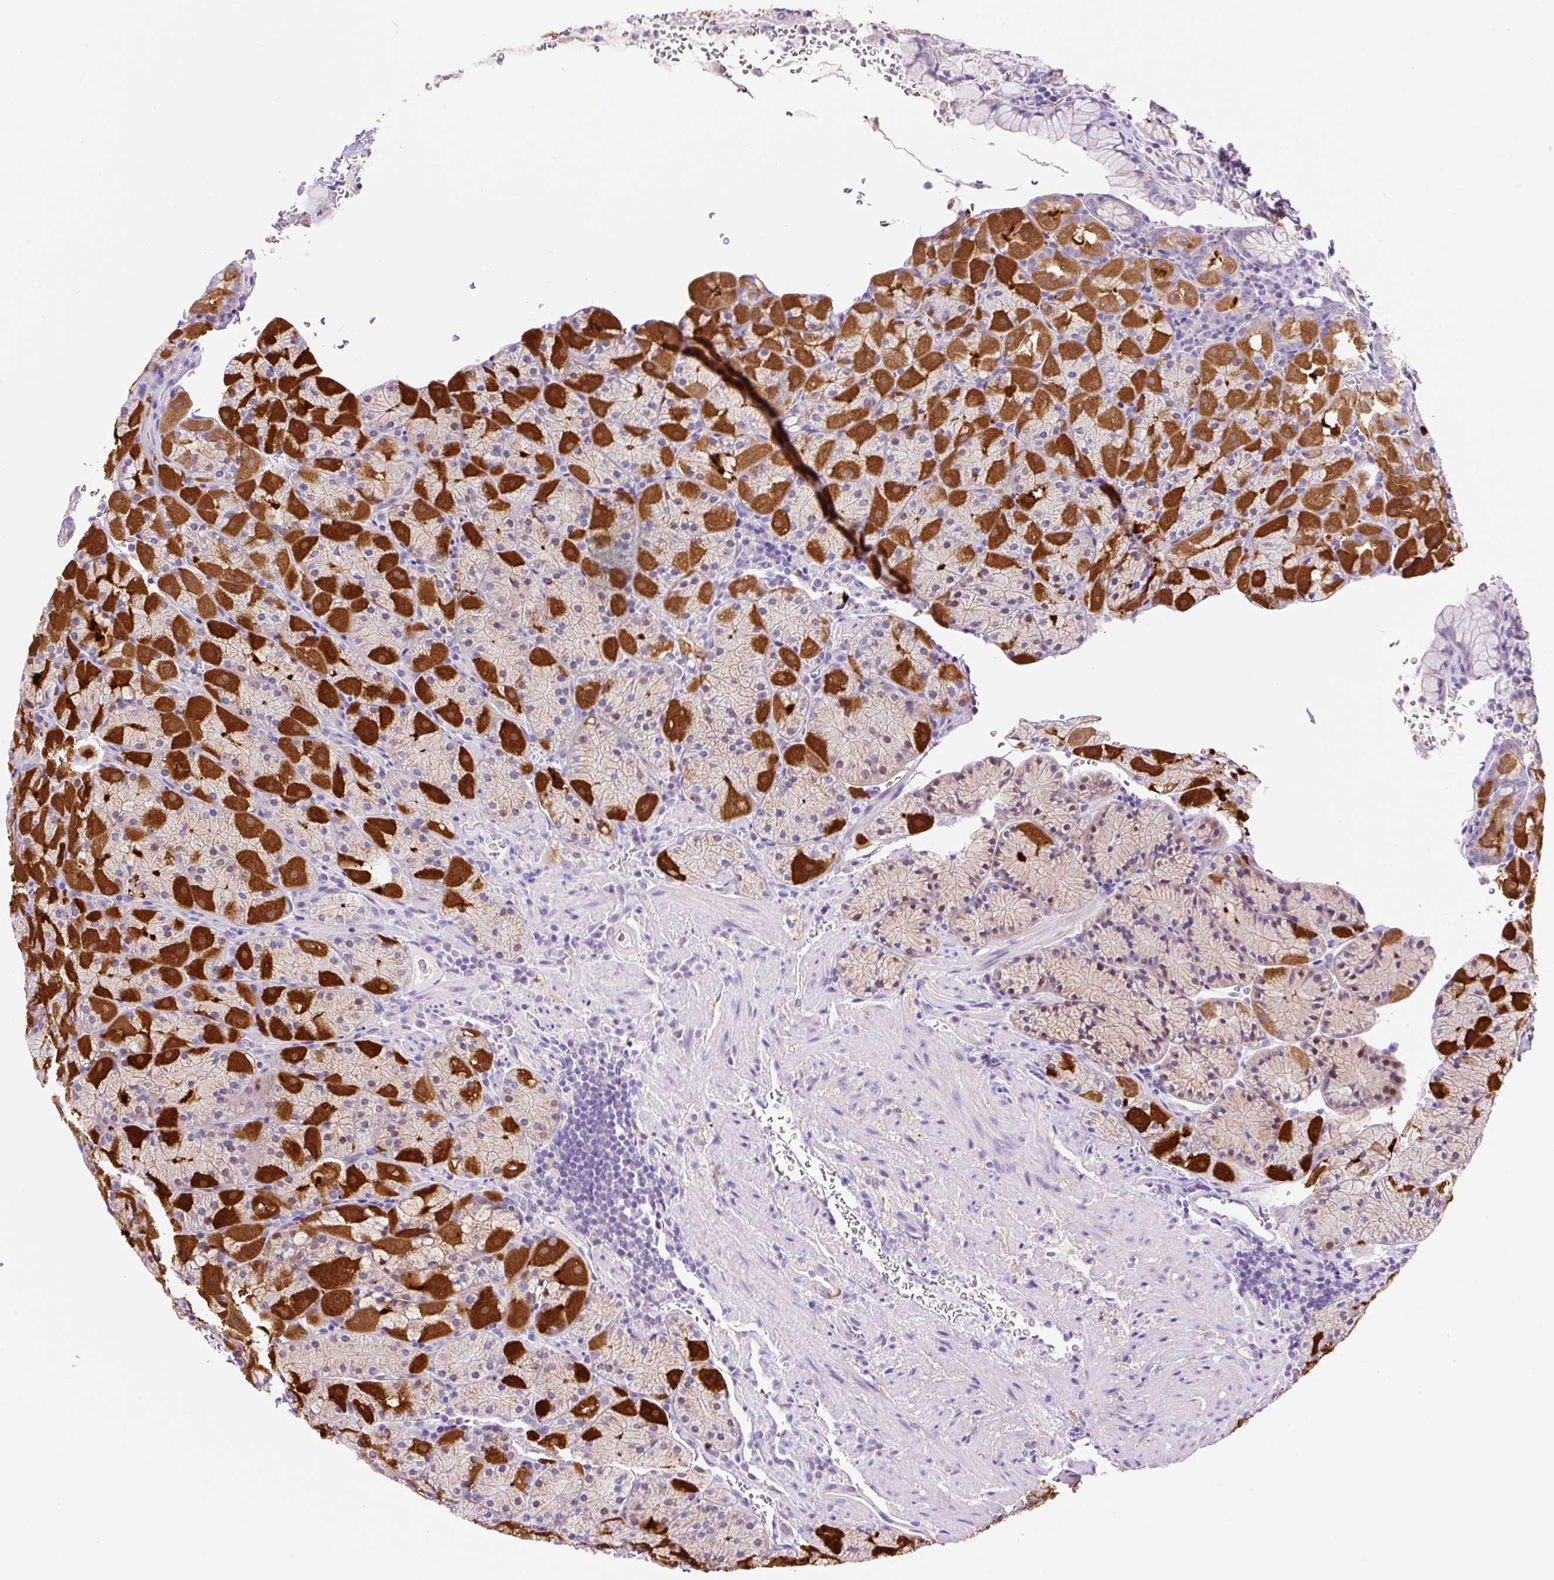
{"staining": {"intensity": "strong", "quantity": "25%-75%", "location": "cytoplasmic/membranous"}, "tissue": "stomach", "cell_type": "Glandular cells", "image_type": "normal", "snomed": [{"axis": "morphology", "description": "Normal tissue, NOS"}, {"axis": "topography", "description": "Stomach, upper"}, {"axis": "topography", "description": "Stomach, lower"}], "caption": "Immunohistochemistry micrograph of normal stomach stained for a protein (brown), which shows high levels of strong cytoplasmic/membranous staining in approximately 25%-75% of glandular cells.", "gene": "NDST3", "patient": {"sex": "male", "age": 80}}